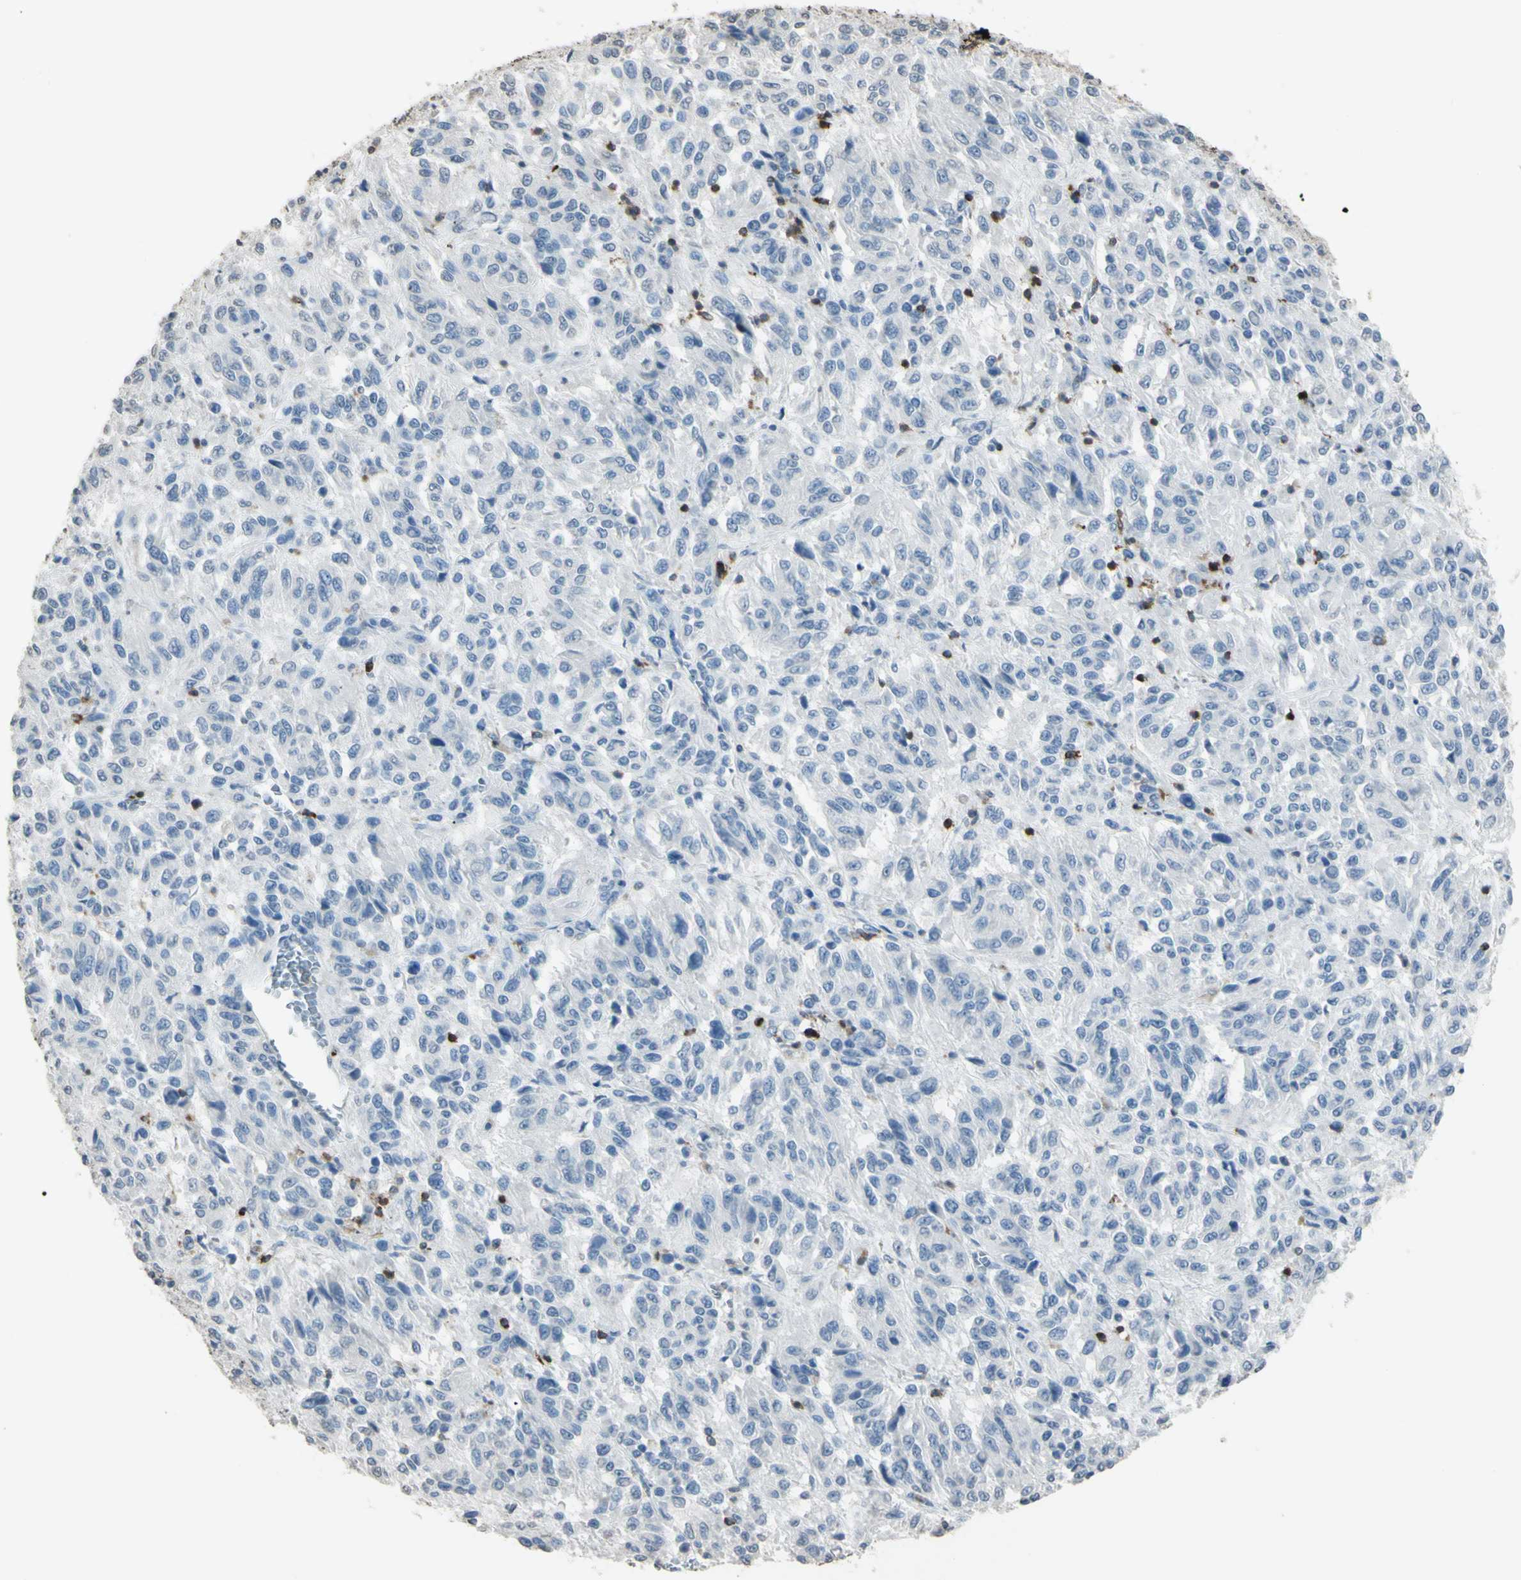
{"staining": {"intensity": "negative", "quantity": "none", "location": "none"}, "tissue": "melanoma", "cell_type": "Tumor cells", "image_type": "cancer", "snomed": [{"axis": "morphology", "description": "Malignant melanoma, Metastatic site"}, {"axis": "topography", "description": "Lung"}], "caption": "A histopathology image of human melanoma is negative for staining in tumor cells. (DAB (3,3'-diaminobenzidine) immunohistochemistry, high magnification).", "gene": "PSTPIP1", "patient": {"sex": "male", "age": 64}}